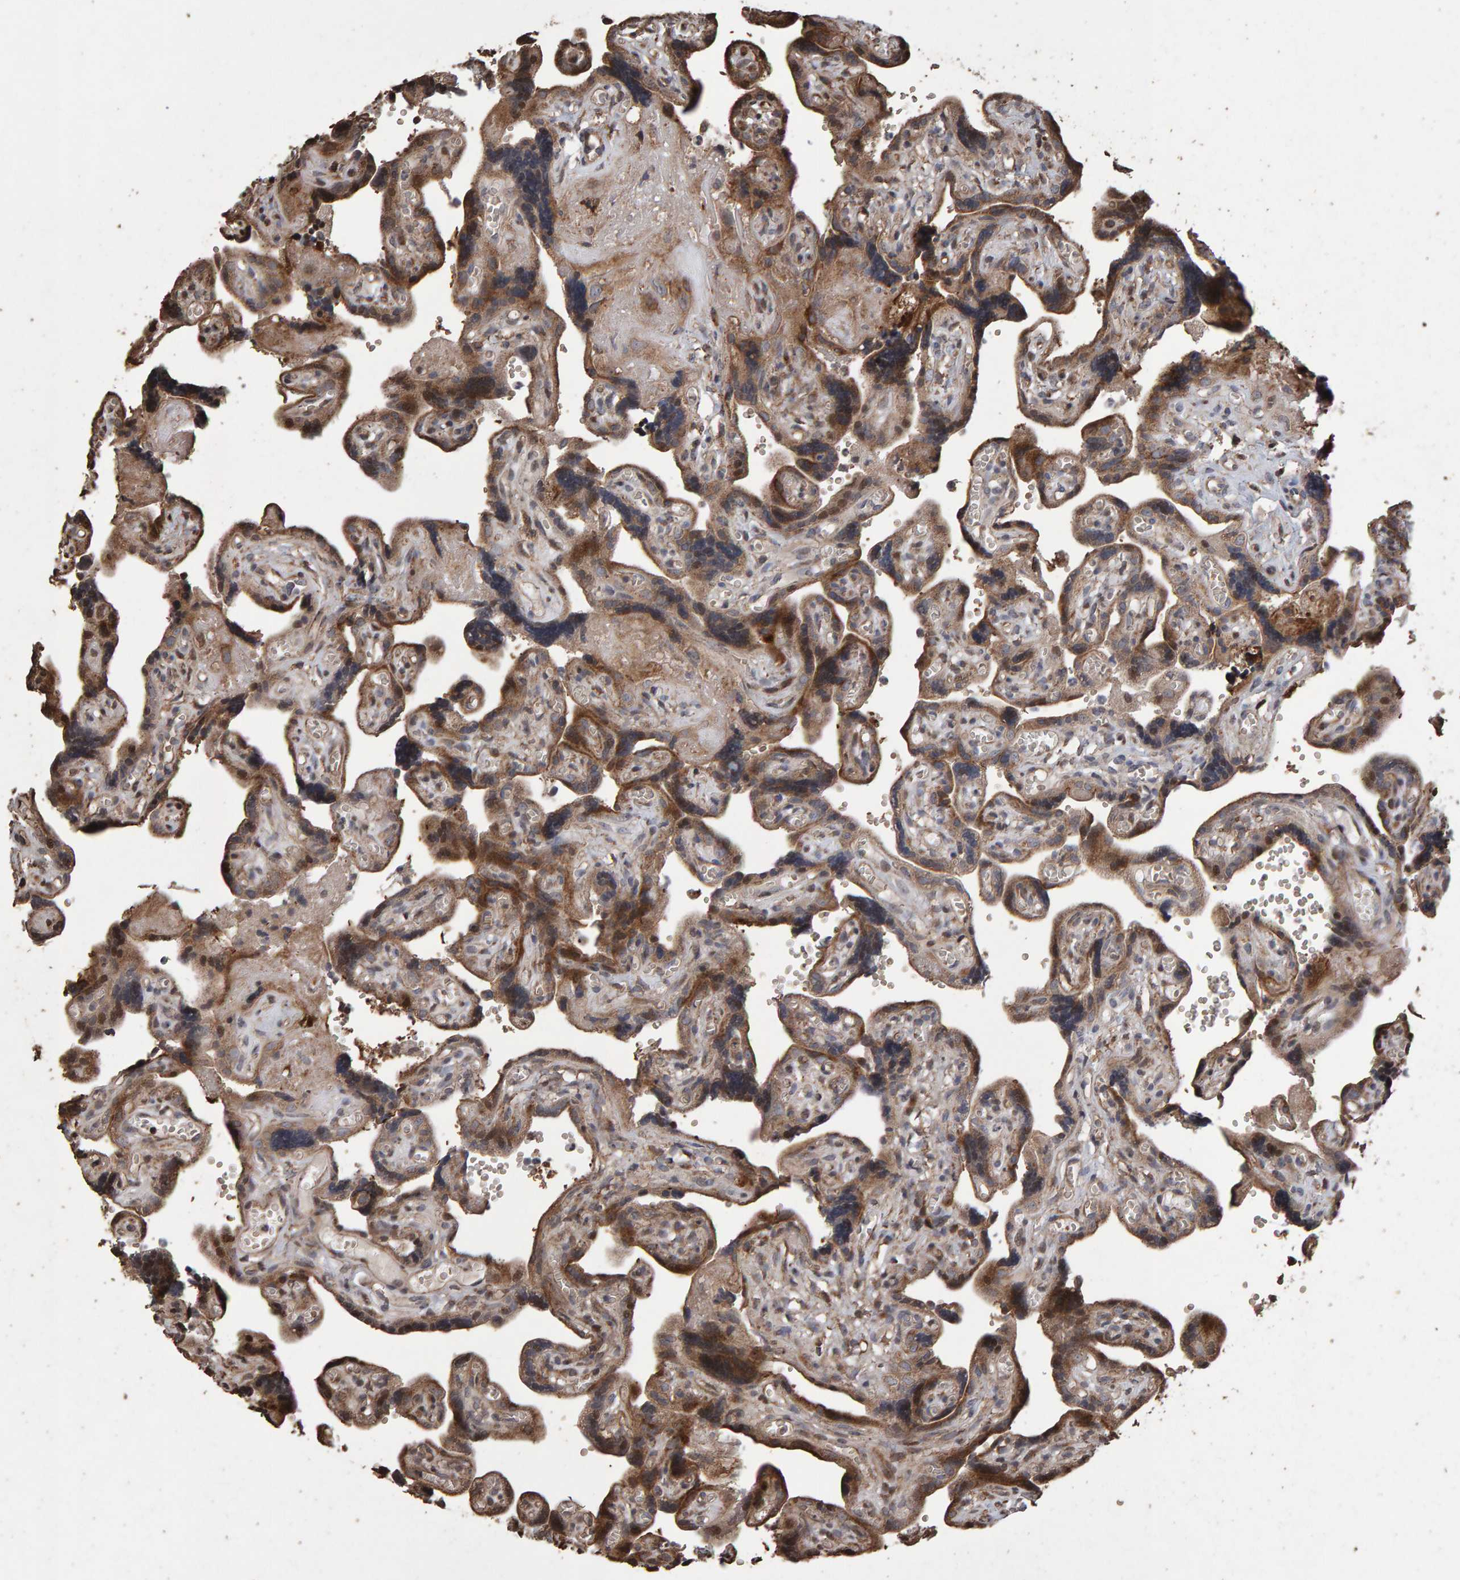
{"staining": {"intensity": "strong", "quantity": ">75%", "location": "cytoplasmic/membranous"}, "tissue": "placenta", "cell_type": "Trophoblastic cells", "image_type": "normal", "snomed": [{"axis": "morphology", "description": "Normal tissue, NOS"}, {"axis": "topography", "description": "Placenta"}], "caption": "The micrograph reveals staining of unremarkable placenta, revealing strong cytoplasmic/membranous protein positivity (brown color) within trophoblastic cells.", "gene": "OSBP2", "patient": {"sex": "female", "age": 30}}